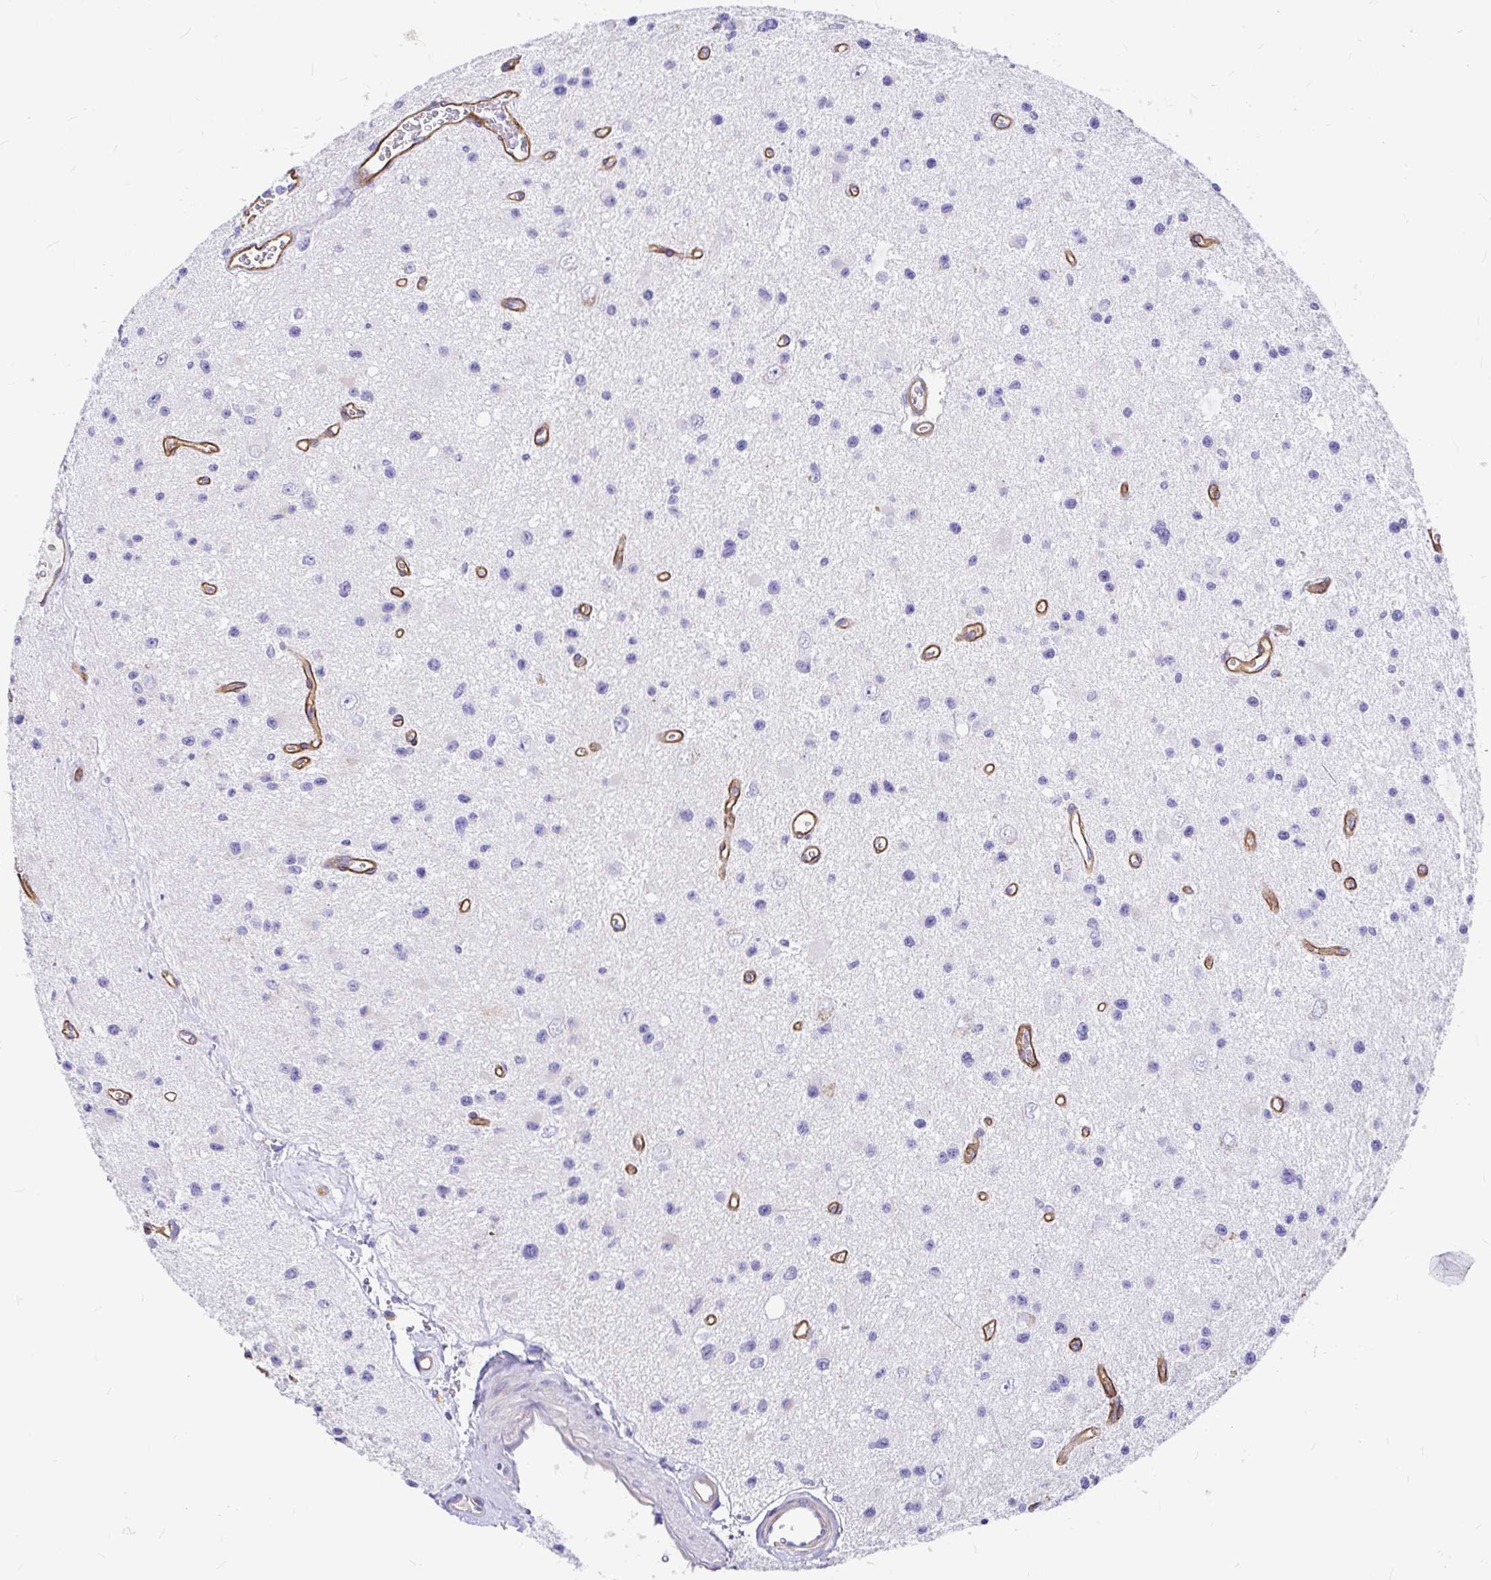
{"staining": {"intensity": "negative", "quantity": "none", "location": "none"}, "tissue": "glioma", "cell_type": "Tumor cells", "image_type": "cancer", "snomed": [{"axis": "morphology", "description": "Glioma, malignant, Low grade"}, {"axis": "topography", "description": "Brain"}], "caption": "High power microscopy image of an immunohistochemistry (IHC) micrograph of glioma, revealing no significant expression in tumor cells.", "gene": "MYO1B", "patient": {"sex": "male", "age": 43}}